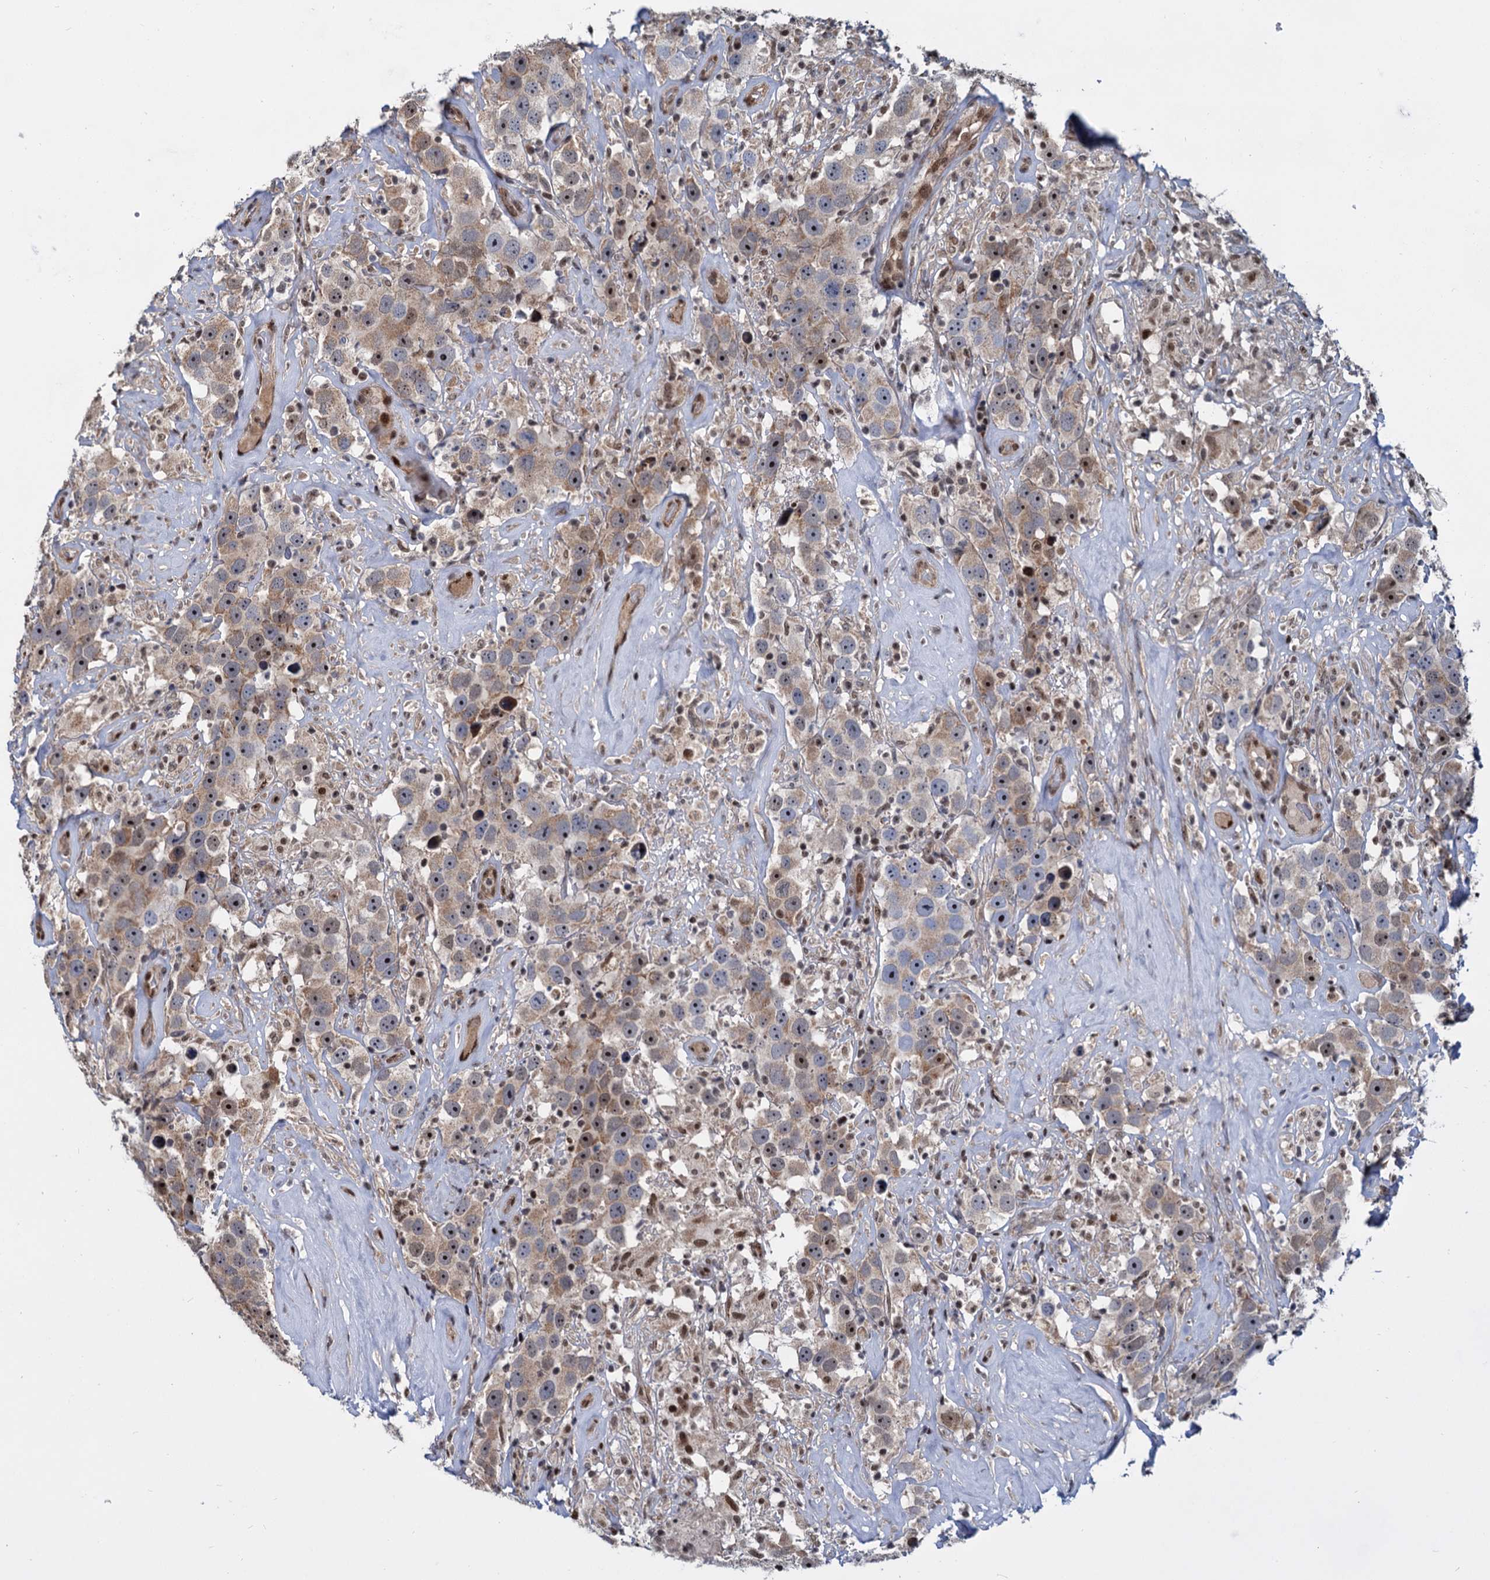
{"staining": {"intensity": "moderate", "quantity": "25%-75%", "location": "cytoplasmic/membranous,nuclear"}, "tissue": "testis cancer", "cell_type": "Tumor cells", "image_type": "cancer", "snomed": [{"axis": "morphology", "description": "Seminoma, NOS"}, {"axis": "topography", "description": "Testis"}], "caption": "This image displays immunohistochemistry (IHC) staining of human seminoma (testis), with medium moderate cytoplasmic/membranous and nuclear expression in approximately 25%-75% of tumor cells.", "gene": "UBLCP1", "patient": {"sex": "male", "age": 49}}